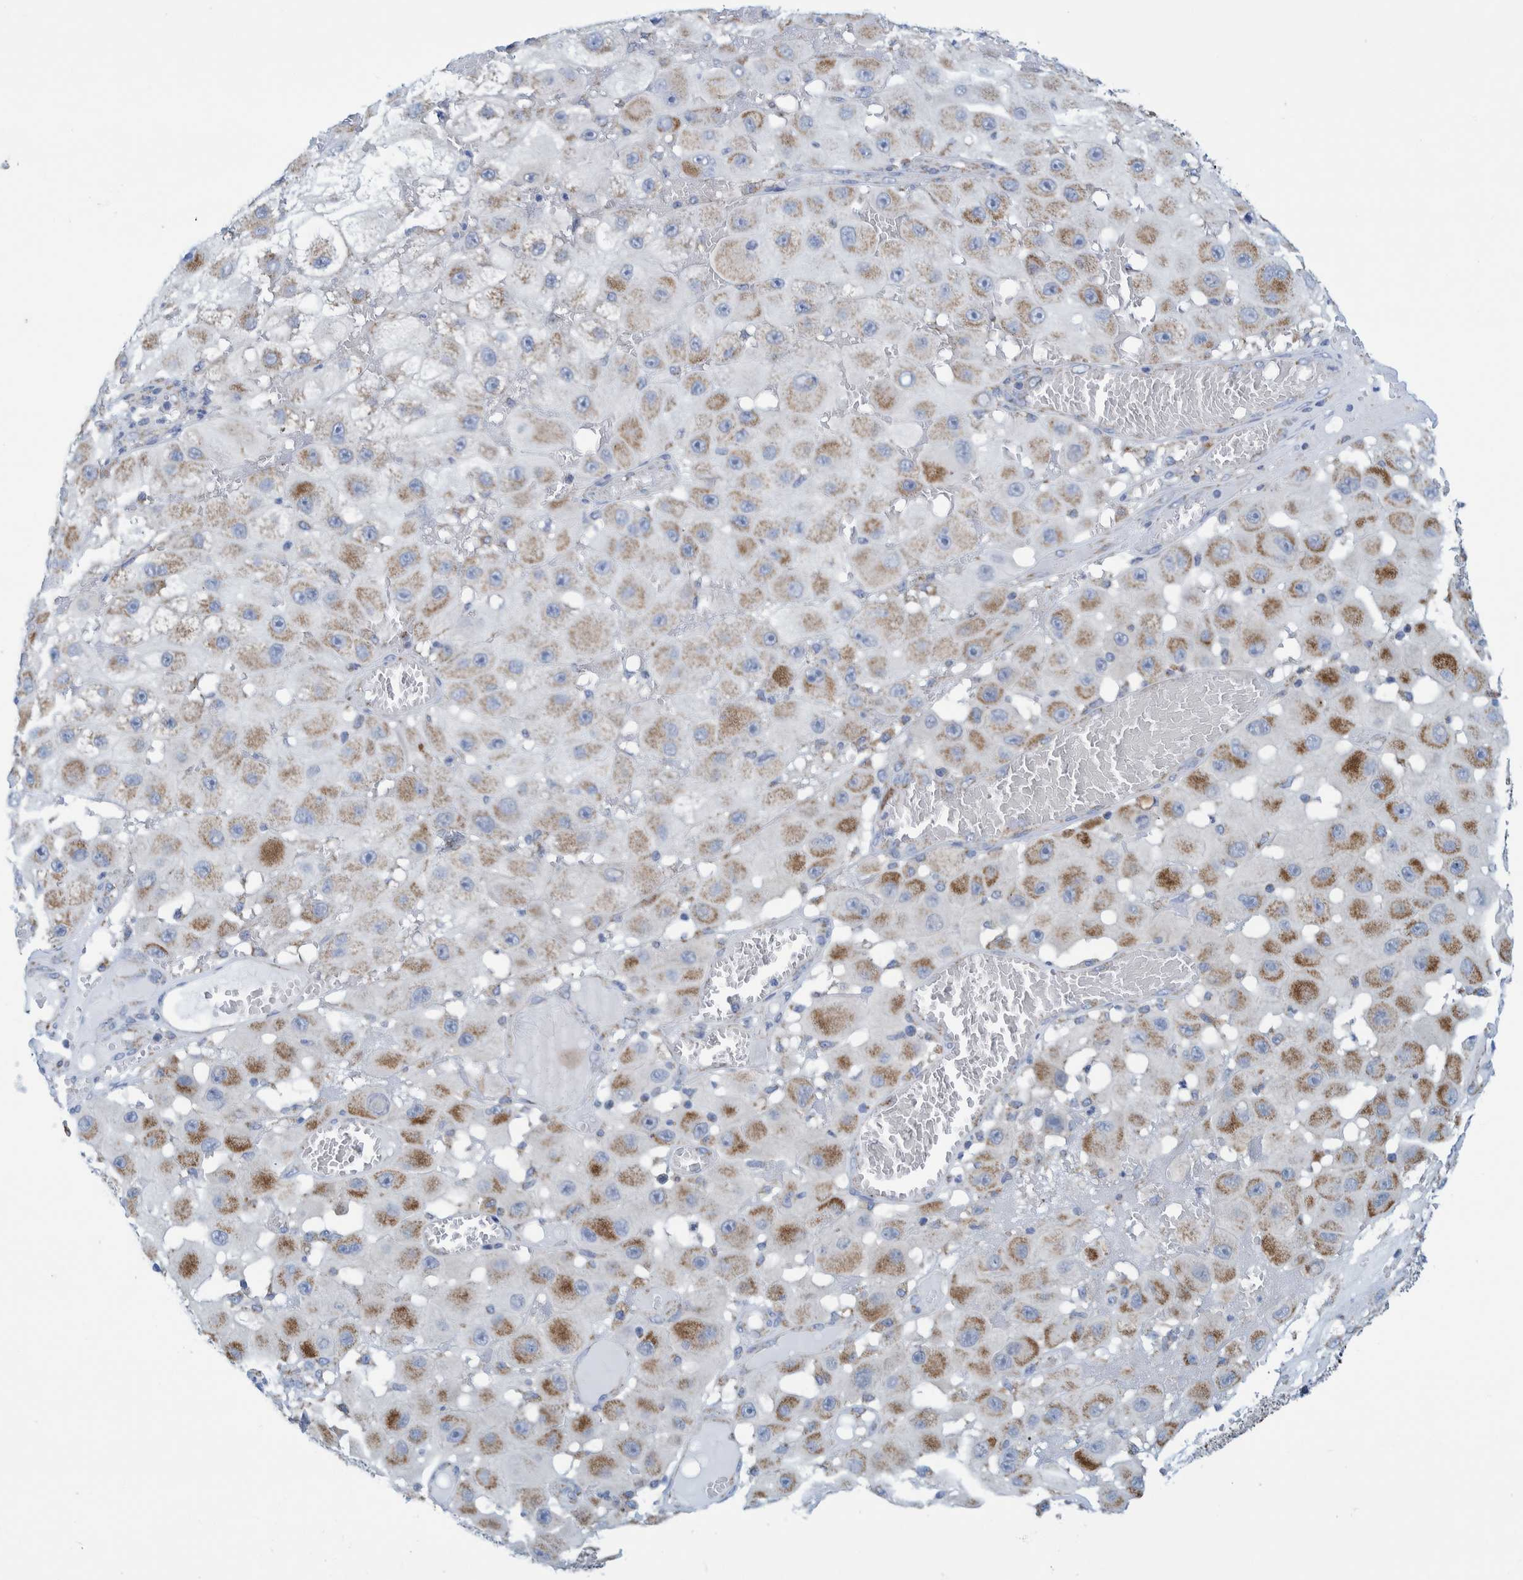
{"staining": {"intensity": "moderate", "quantity": "25%-75%", "location": "cytoplasmic/membranous"}, "tissue": "melanoma", "cell_type": "Tumor cells", "image_type": "cancer", "snomed": [{"axis": "morphology", "description": "Malignant melanoma, NOS"}, {"axis": "topography", "description": "Skin"}], "caption": "Malignant melanoma stained for a protein (brown) demonstrates moderate cytoplasmic/membranous positive positivity in about 25%-75% of tumor cells.", "gene": "MRPS7", "patient": {"sex": "female", "age": 81}}